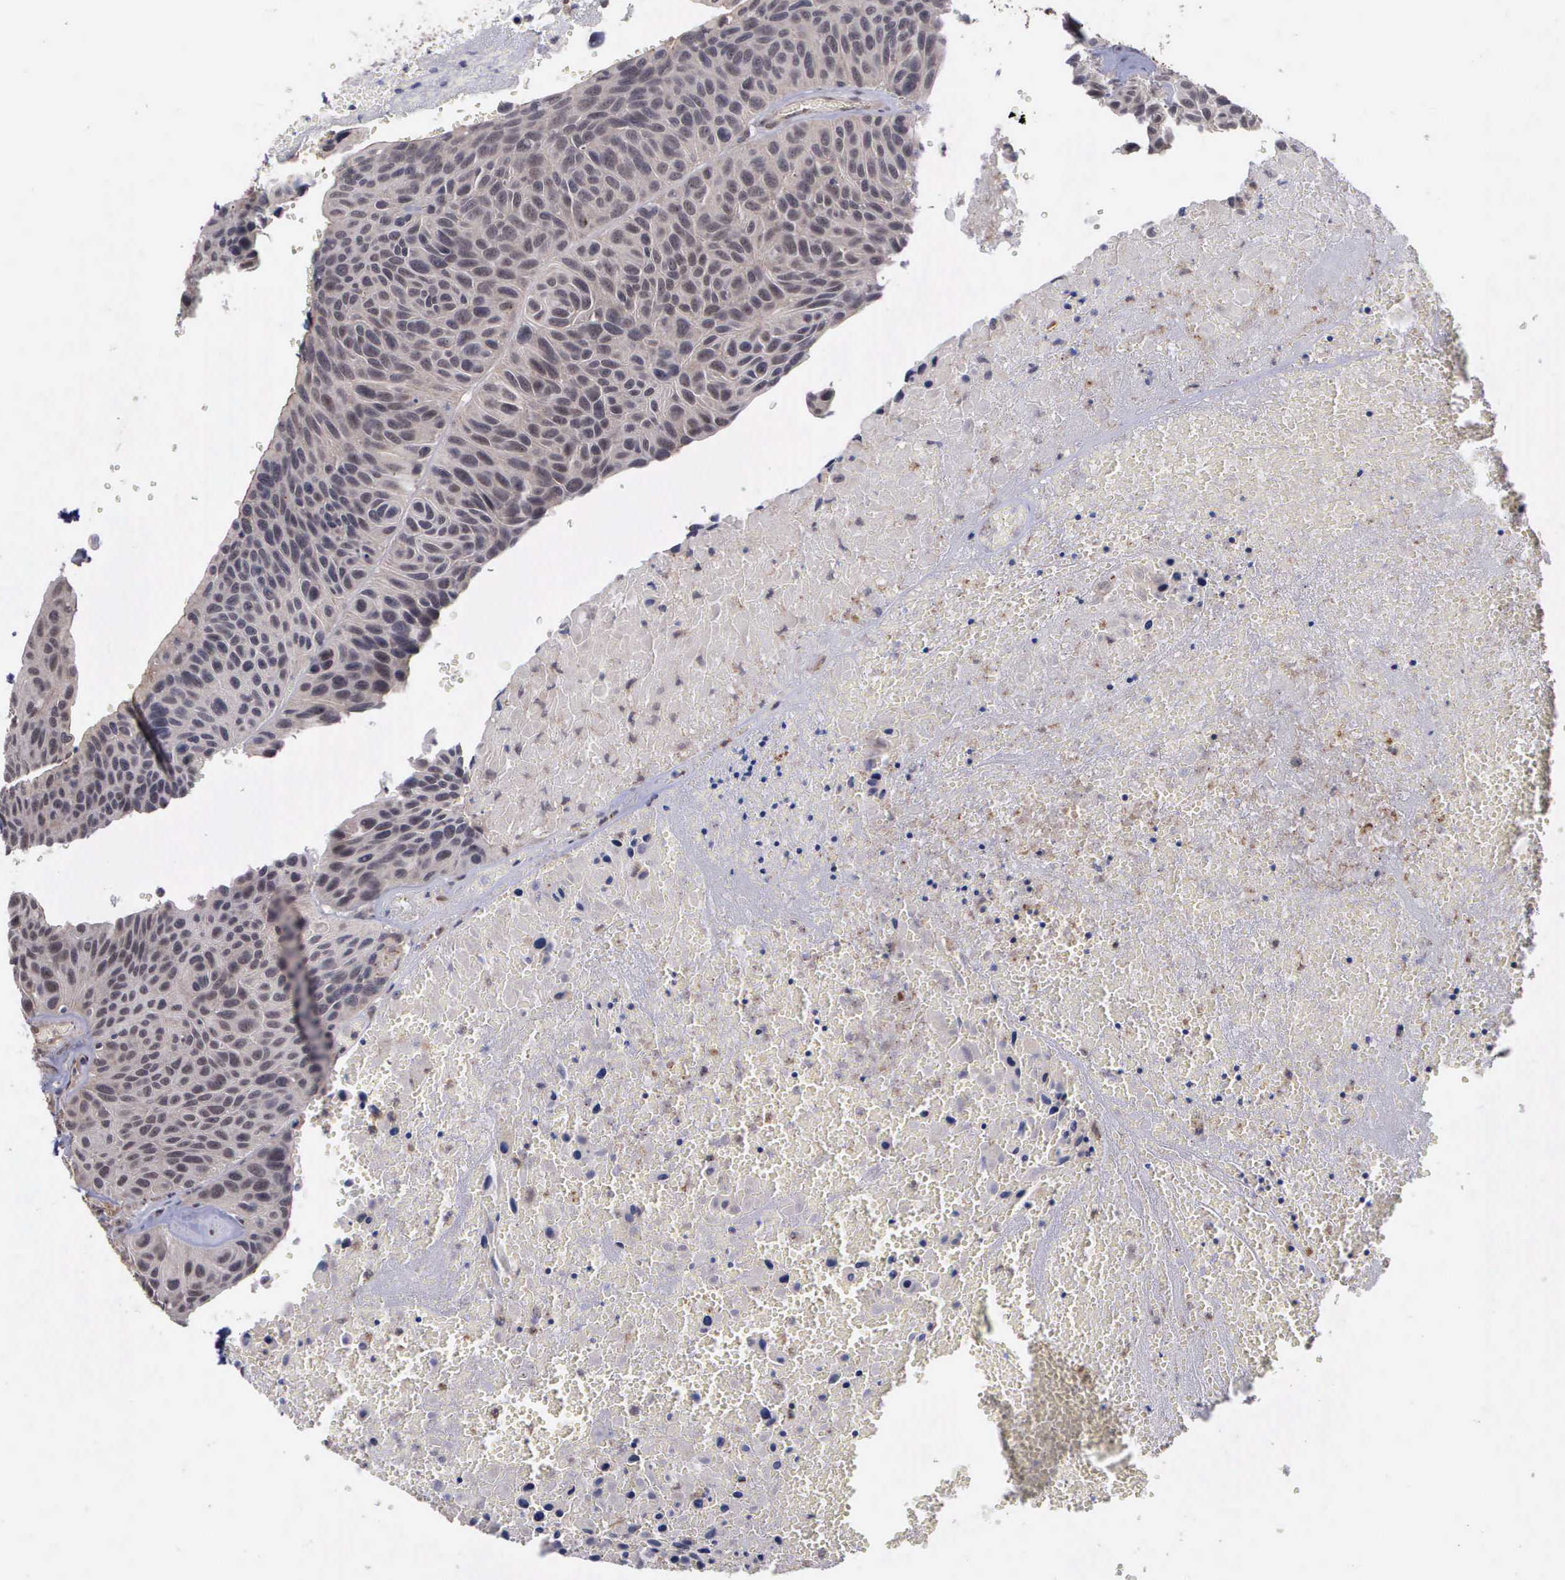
{"staining": {"intensity": "weak", "quantity": "25%-75%", "location": "nuclear"}, "tissue": "urothelial cancer", "cell_type": "Tumor cells", "image_type": "cancer", "snomed": [{"axis": "morphology", "description": "Urothelial carcinoma, High grade"}, {"axis": "topography", "description": "Urinary bladder"}], "caption": "Approximately 25%-75% of tumor cells in urothelial cancer reveal weak nuclear protein positivity as visualized by brown immunohistochemical staining.", "gene": "MAP3K9", "patient": {"sex": "male", "age": 66}}